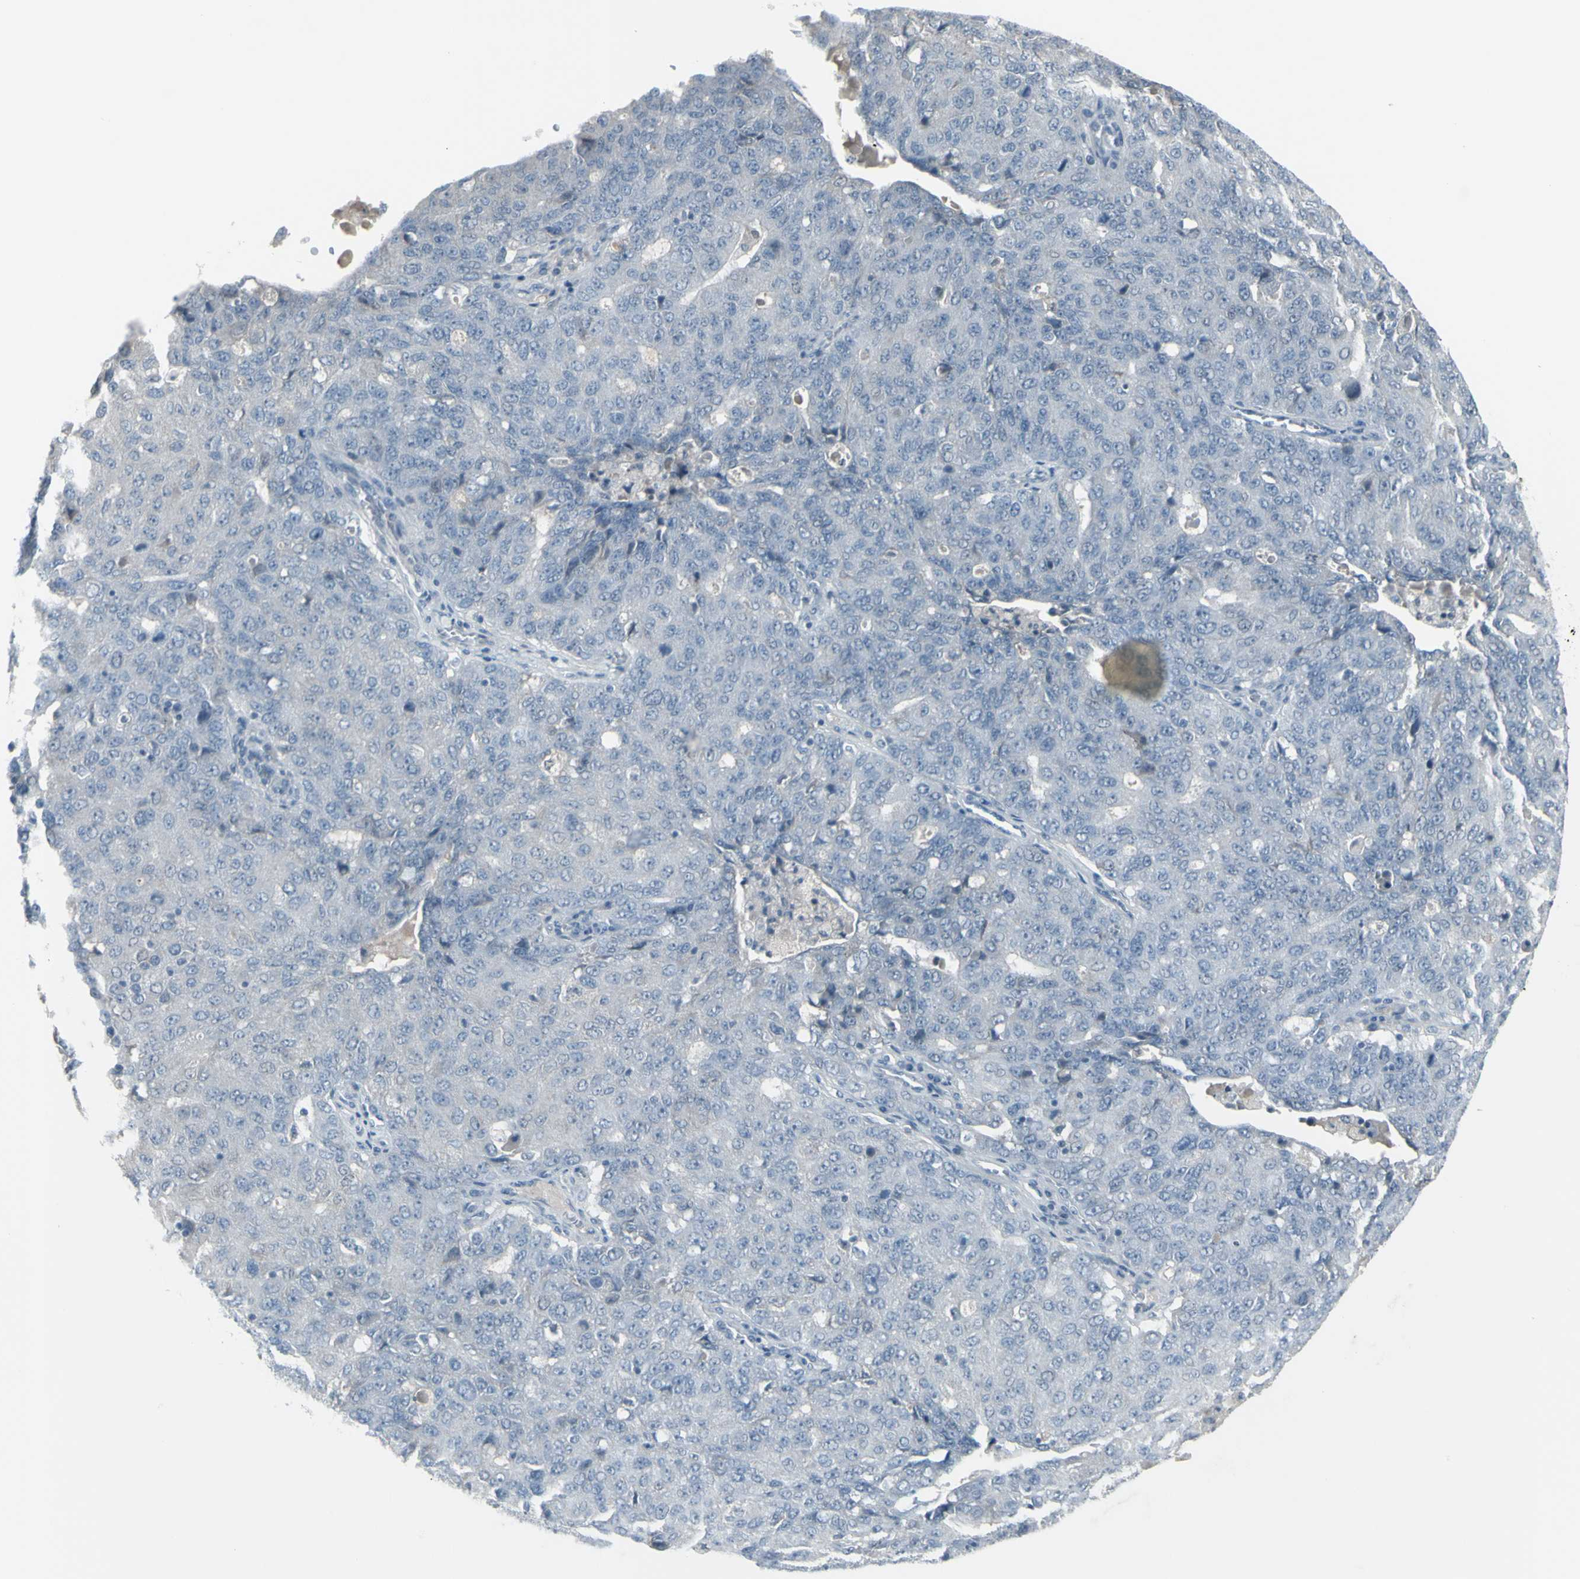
{"staining": {"intensity": "negative", "quantity": "none", "location": "none"}, "tissue": "ovarian cancer", "cell_type": "Tumor cells", "image_type": "cancer", "snomed": [{"axis": "morphology", "description": "Carcinoma, endometroid"}, {"axis": "topography", "description": "Ovary"}], "caption": "DAB (3,3'-diaminobenzidine) immunohistochemical staining of human ovarian cancer displays no significant staining in tumor cells.", "gene": "RAB3A", "patient": {"sex": "female", "age": 62}}